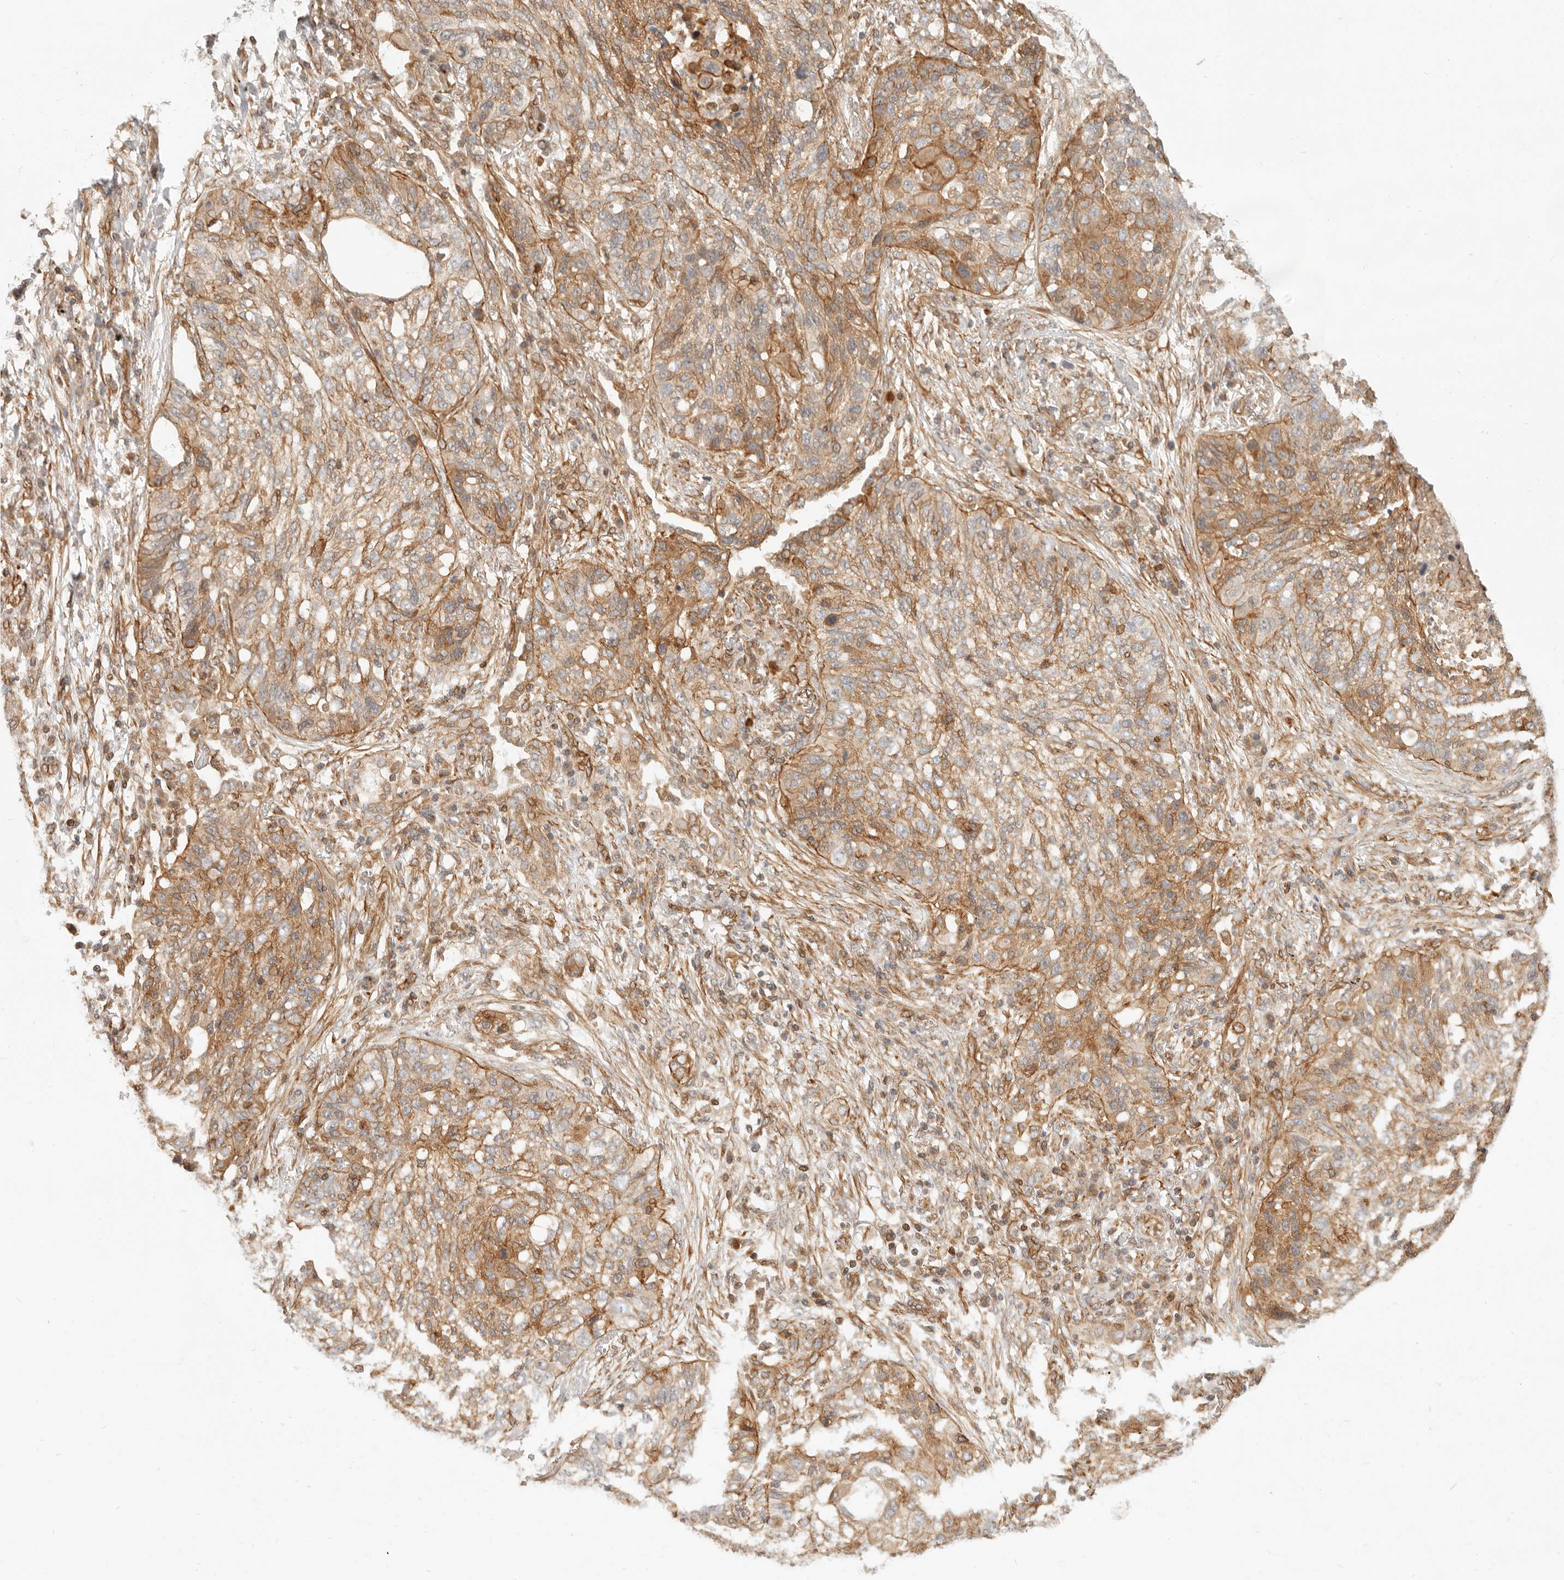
{"staining": {"intensity": "moderate", "quantity": ">75%", "location": "cytoplasmic/membranous"}, "tissue": "lung cancer", "cell_type": "Tumor cells", "image_type": "cancer", "snomed": [{"axis": "morphology", "description": "Squamous cell carcinoma, NOS"}, {"axis": "topography", "description": "Lung"}], "caption": "This micrograph demonstrates immunohistochemistry staining of squamous cell carcinoma (lung), with medium moderate cytoplasmic/membranous positivity in about >75% of tumor cells.", "gene": "UFSP1", "patient": {"sex": "female", "age": 63}}